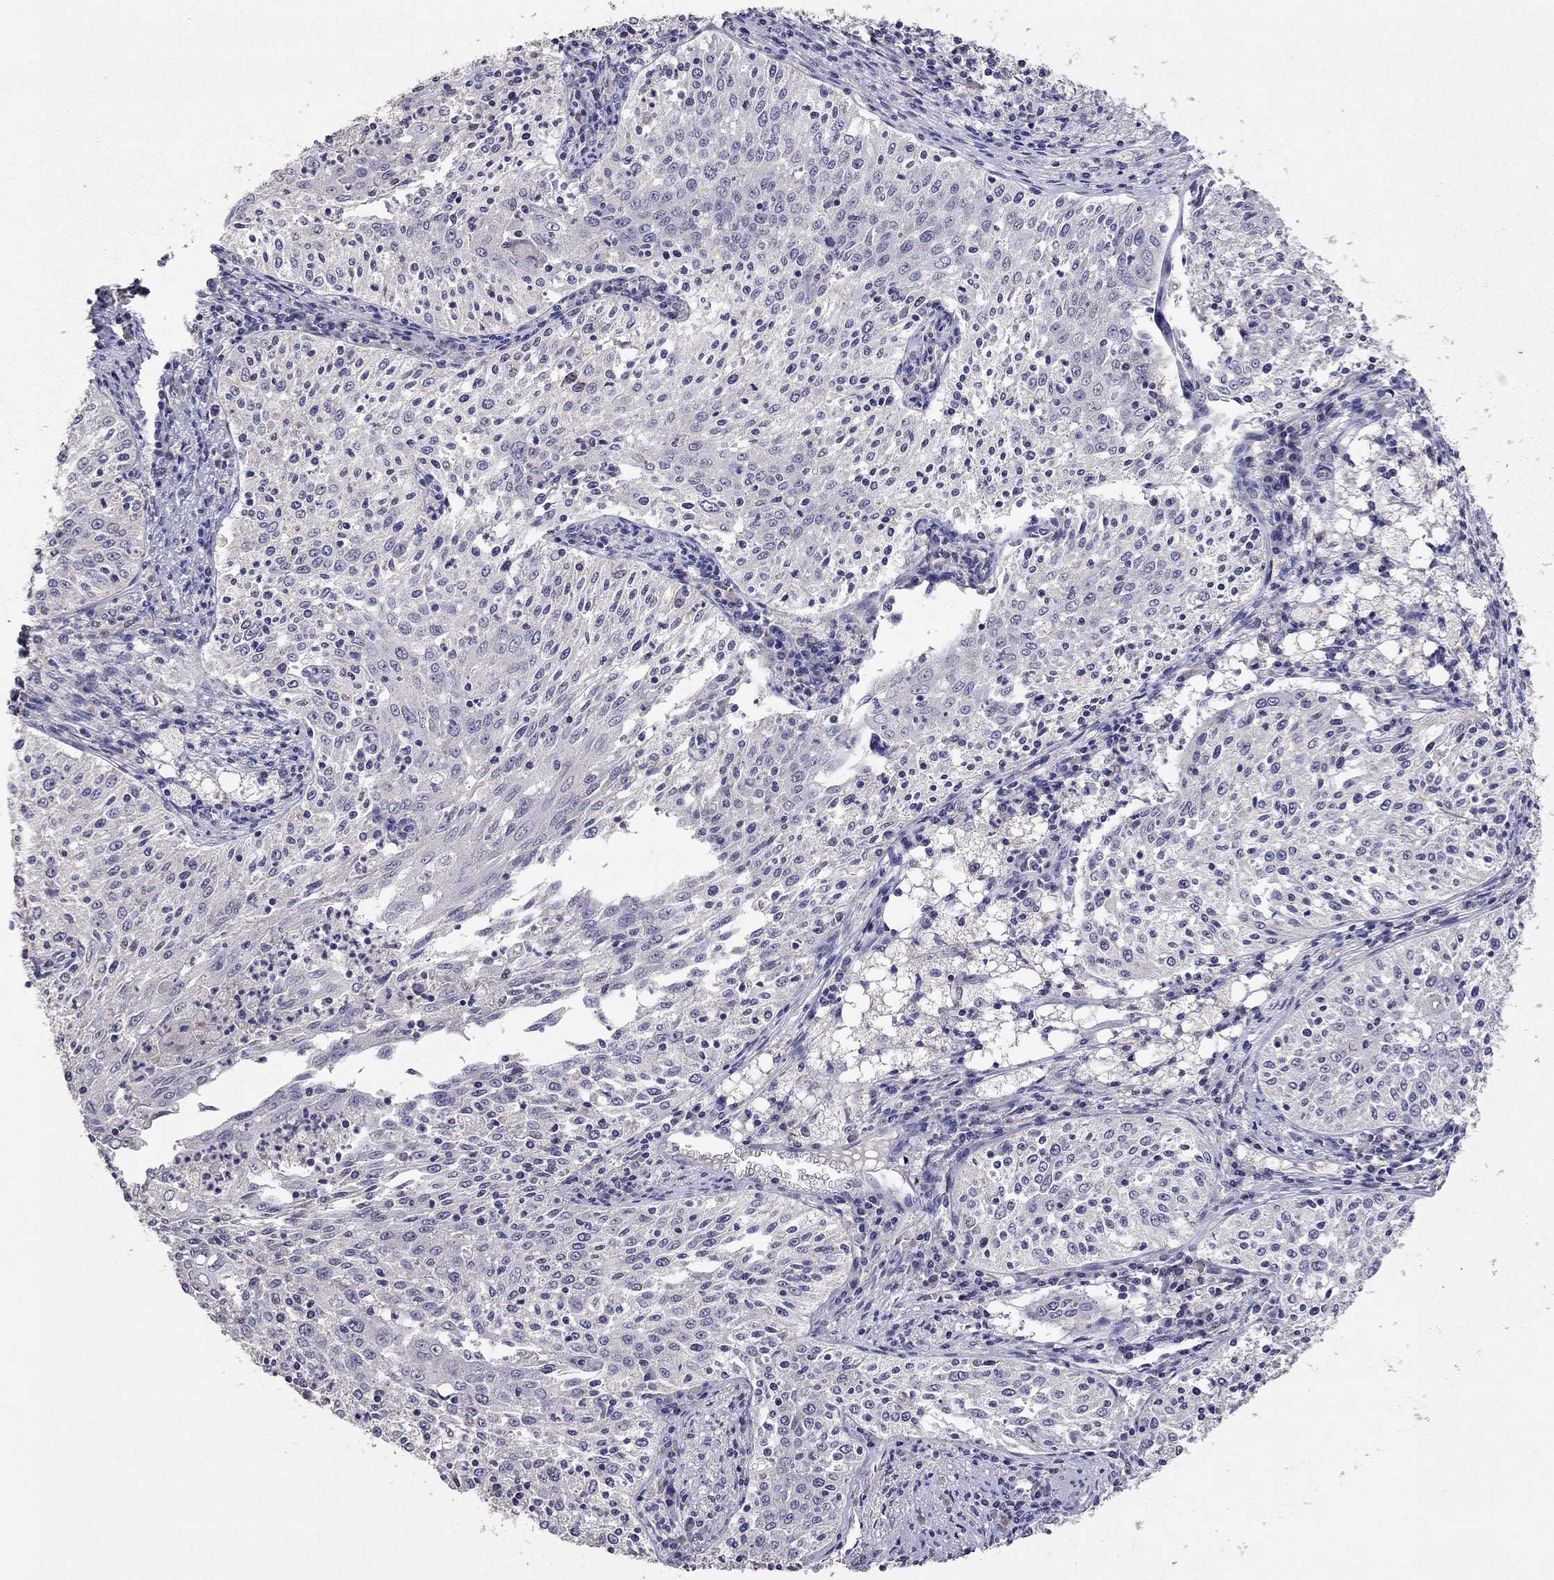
{"staining": {"intensity": "negative", "quantity": "none", "location": "none"}, "tissue": "cervical cancer", "cell_type": "Tumor cells", "image_type": "cancer", "snomed": [{"axis": "morphology", "description": "Squamous cell carcinoma, NOS"}, {"axis": "topography", "description": "Cervix"}], "caption": "Immunohistochemistry histopathology image of neoplastic tissue: cervical squamous cell carcinoma stained with DAB (3,3'-diaminobenzidine) reveals no significant protein staining in tumor cells.", "gene": "FST", "patient": {"sex": "female", "age": 41}}